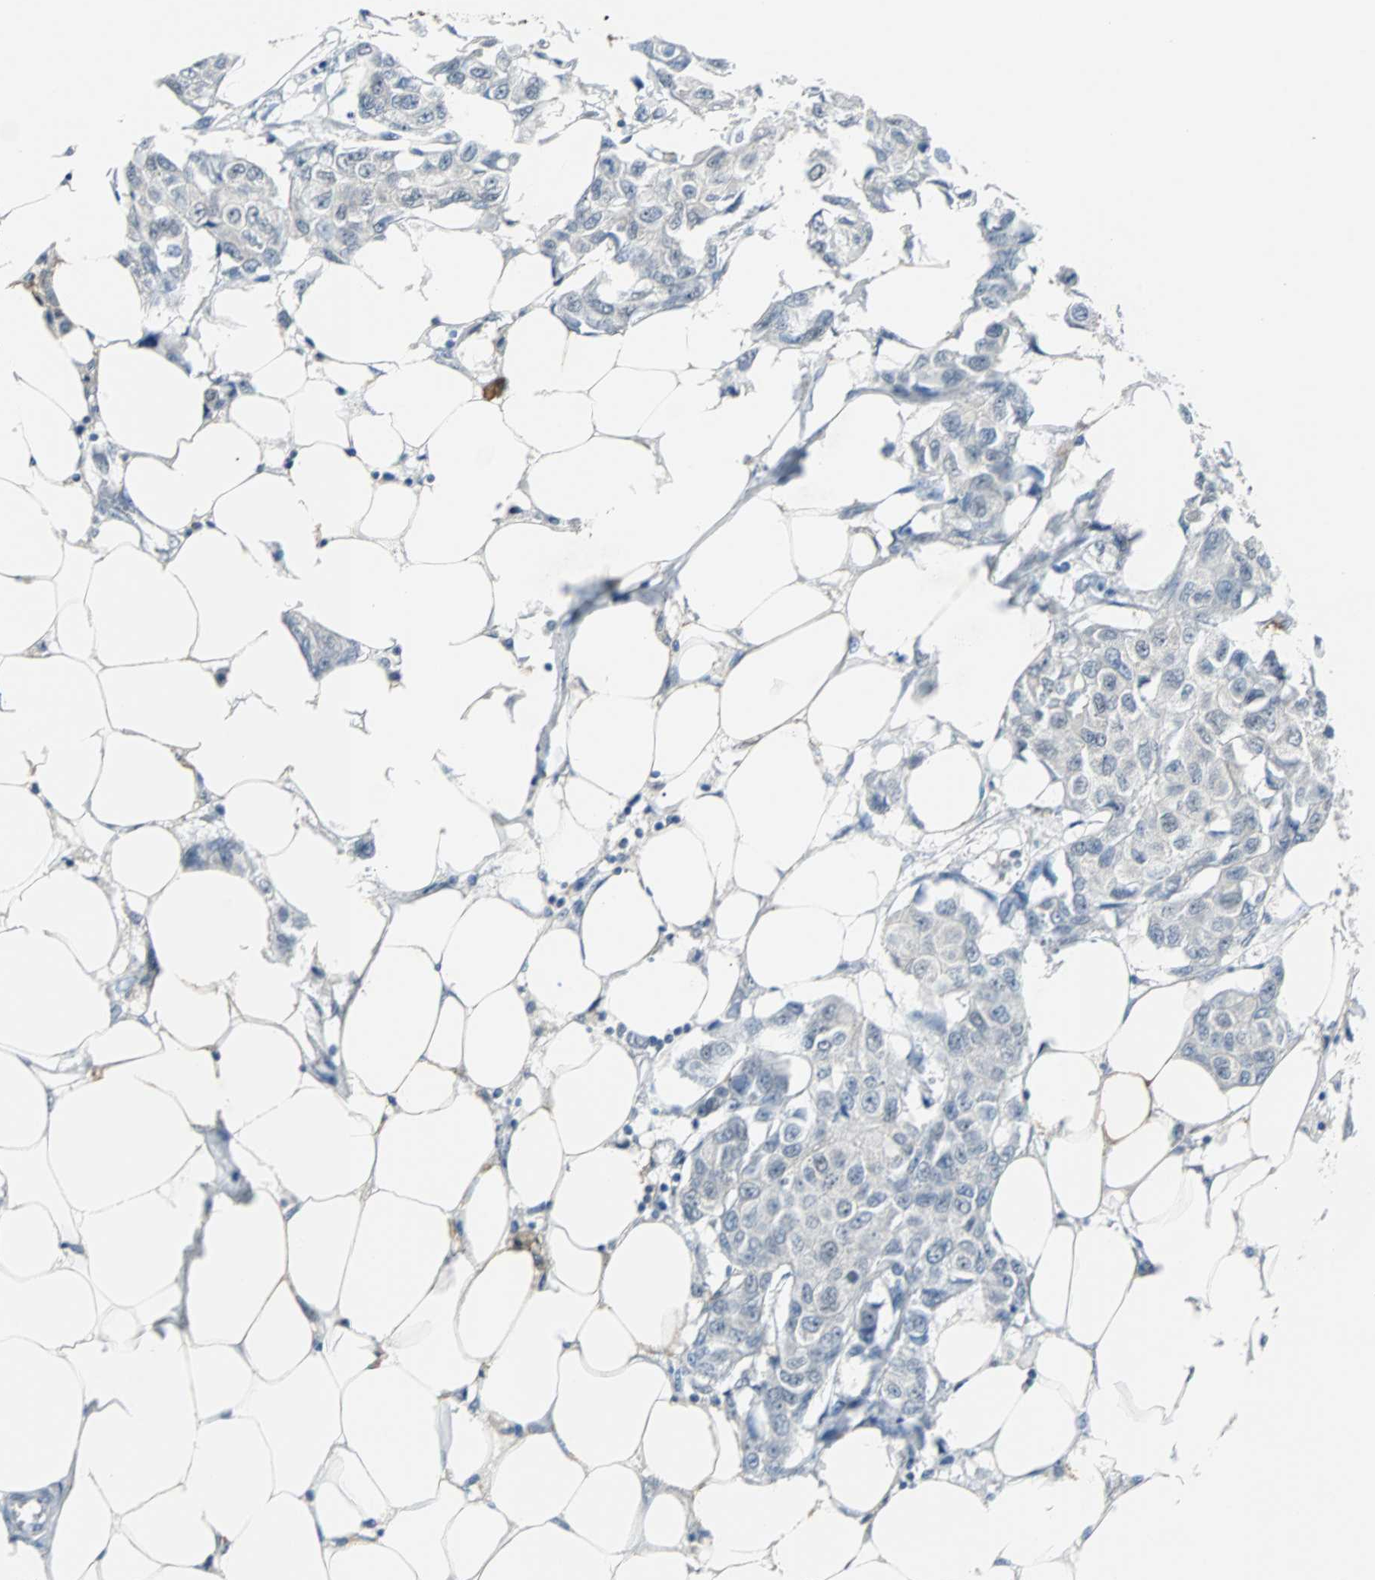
{"staining": {"intensity": "negative", "quantity": "none", "location": "none"}, "tissue": "breast cancer", "cell_type": "Tumor cells", "image_type": "cancer", "snomed": [{"axis": "morphology", "description": "Duct carcinoma"}, {"axis": "topography", "description": "Breast"}], "caption": "The IHC micrograph has no significant staining in tumor cells of breast cancer (infiltrating ductal carcinoma) tissue. (DAB (3,3'-diaminobenzidine) immunohistochemistry with hematoxylin counter stain).", "gene": "SIRT1", "patient": {"sex": "female", "age": 80}}